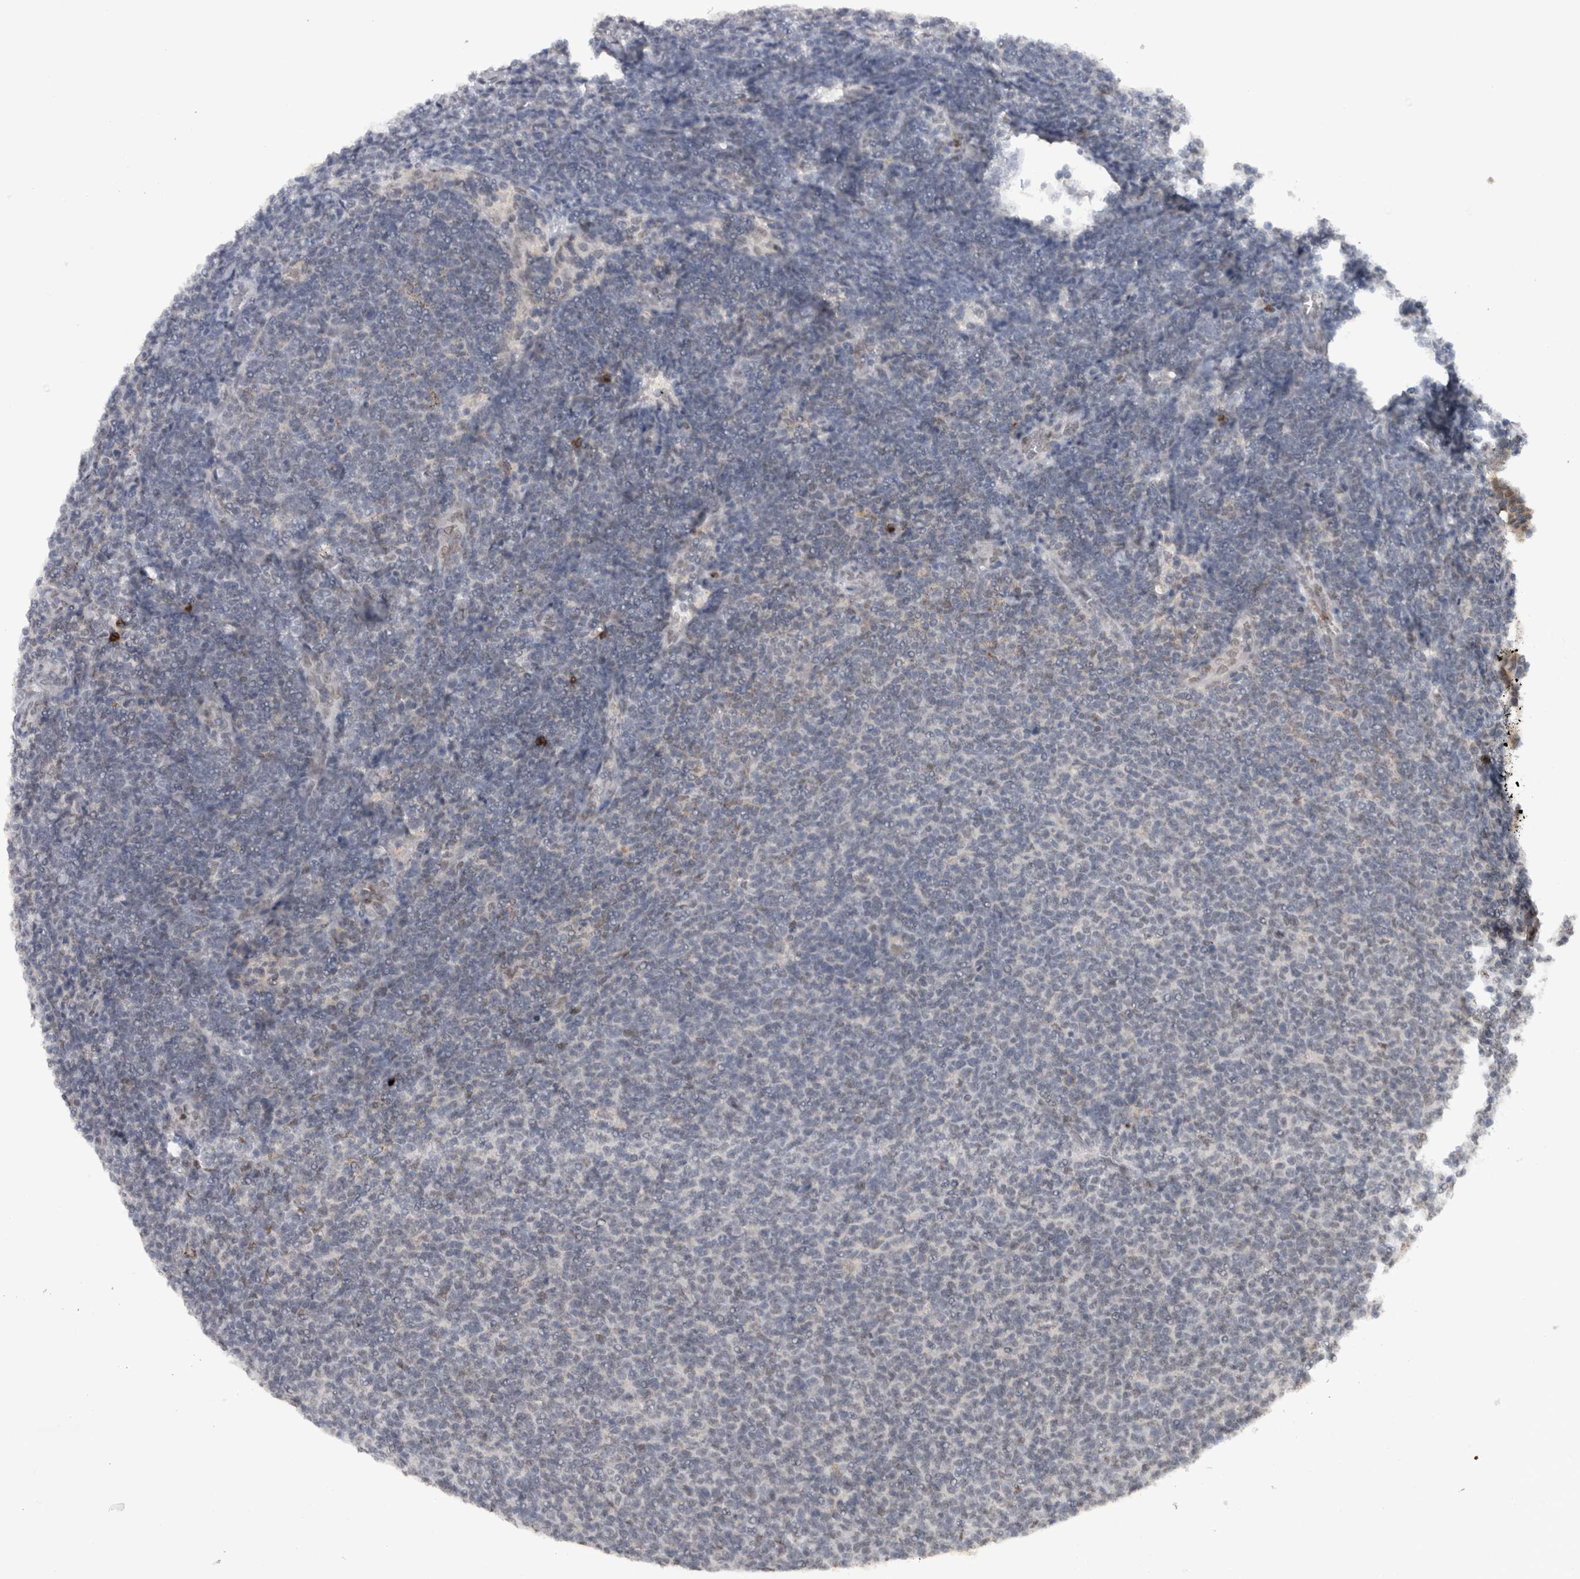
{"staining": {"intensity": "negative", "quantity": "none", "location": "none"}, "tissue": "lymphoma", "cell_type": "Tumor cells", "image_type": "cancer", "snomed": [{"axis": "morphology", "description": "Malignant lymphoma, non-Hodgkin's type, Low grade"}, {"axis": "topography", "description": "Lymph node"}], "caption": "Tumor cells are negative for brown protein staining in lymphoma.", "gene": "RPS6KA2", "patient": {"sex": "male", "age": 66}}